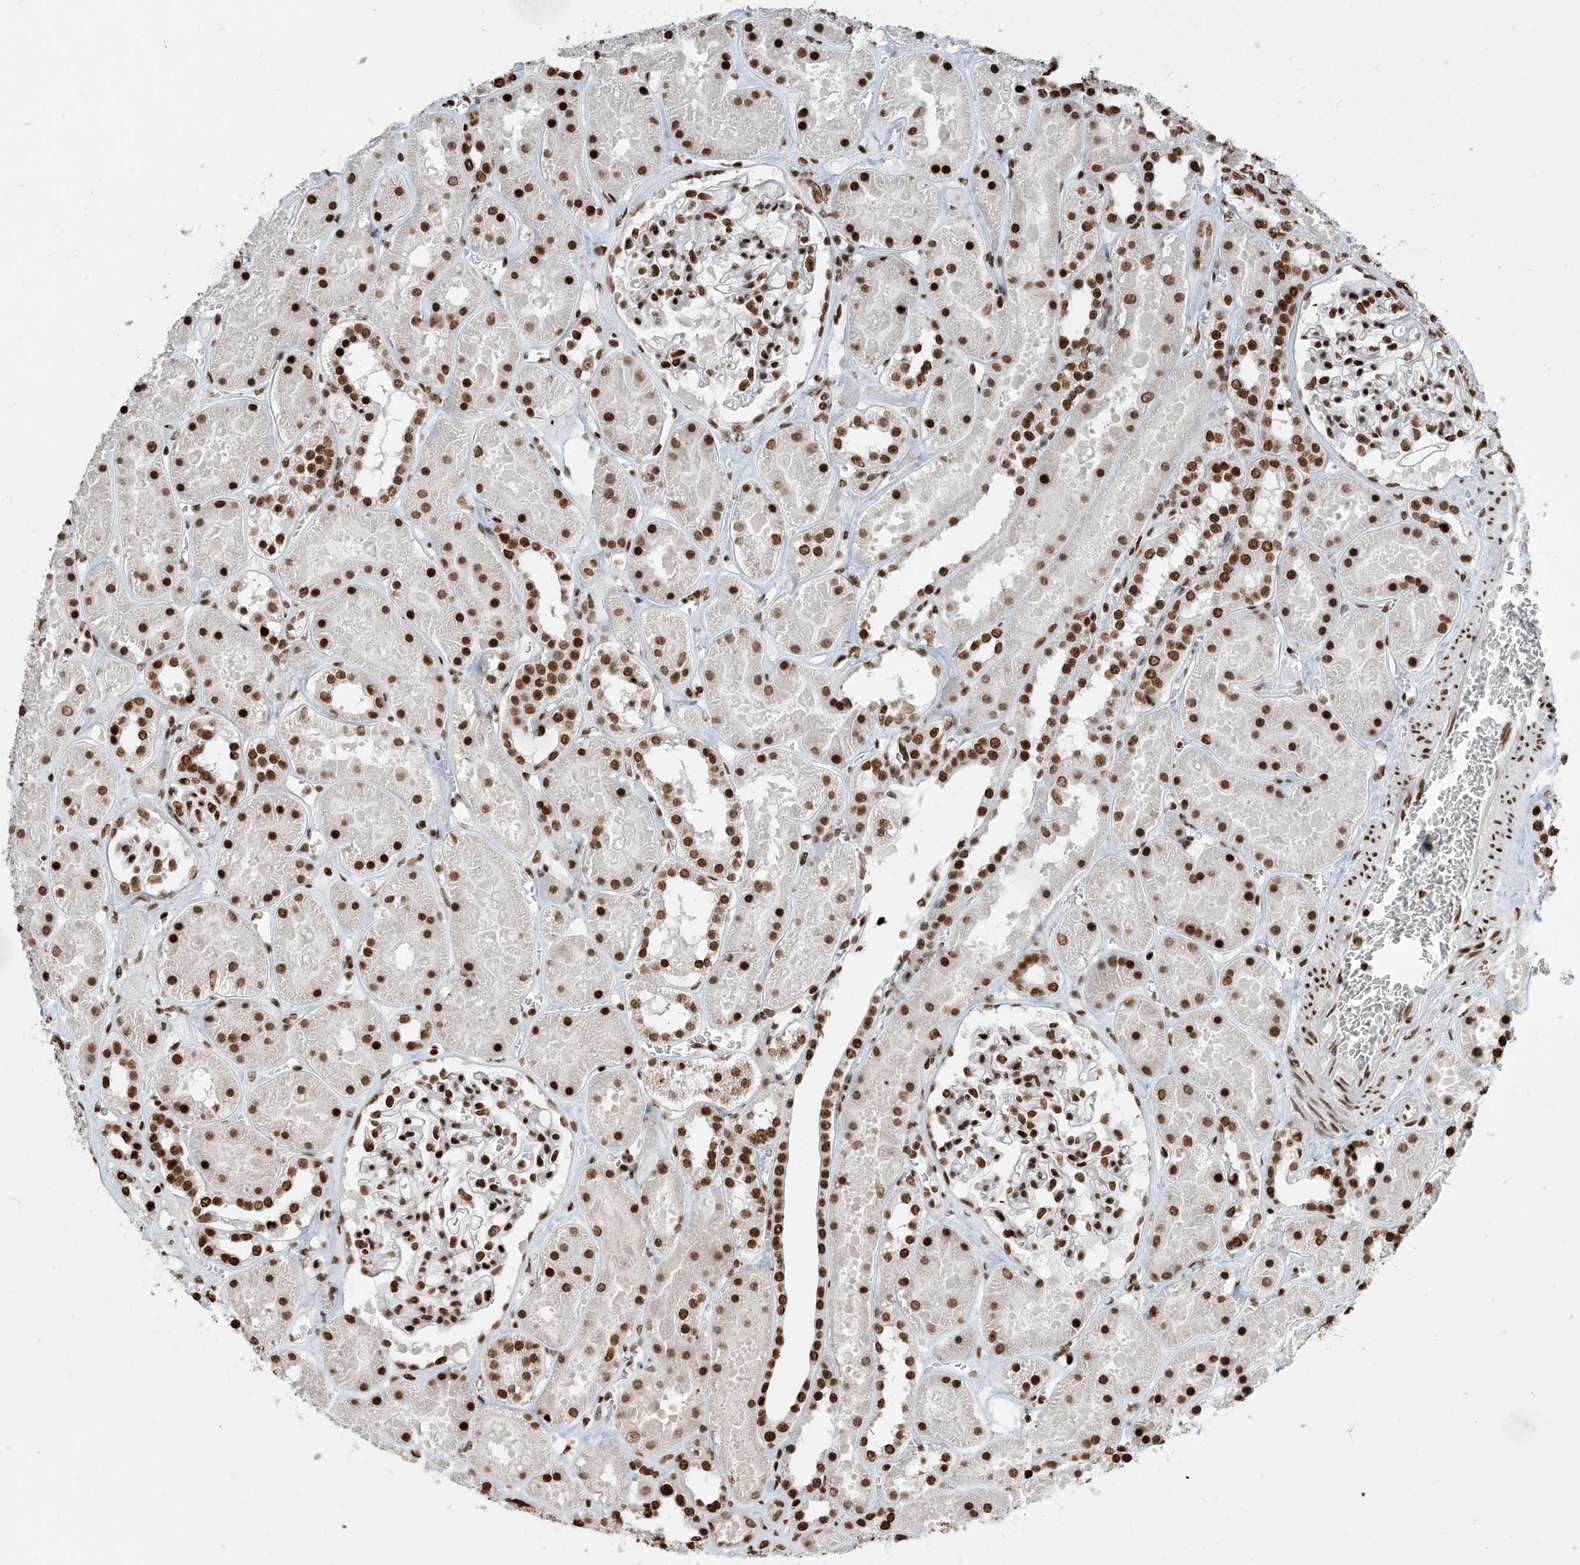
{"staining": {"intensity": "strong", "quantity": ">75%", "location": "nuclear"}, "tissue": "kidney", "cell_type": "Cells in glomeruli", "image_type": "normal", "snomed": [{"axis": "morphology", "description": "Normal tissue, NOS"}, {"axis": "topography", "description": "Kidney"}], "caption": "This photomicrograph reveals immunohistochemistry staining of unremarkable human kidney, with high strong nuclear expression in about >75% of cells in glomeruli.", "gene": "H3", "patient": {"sex": "female", "age": 41}}